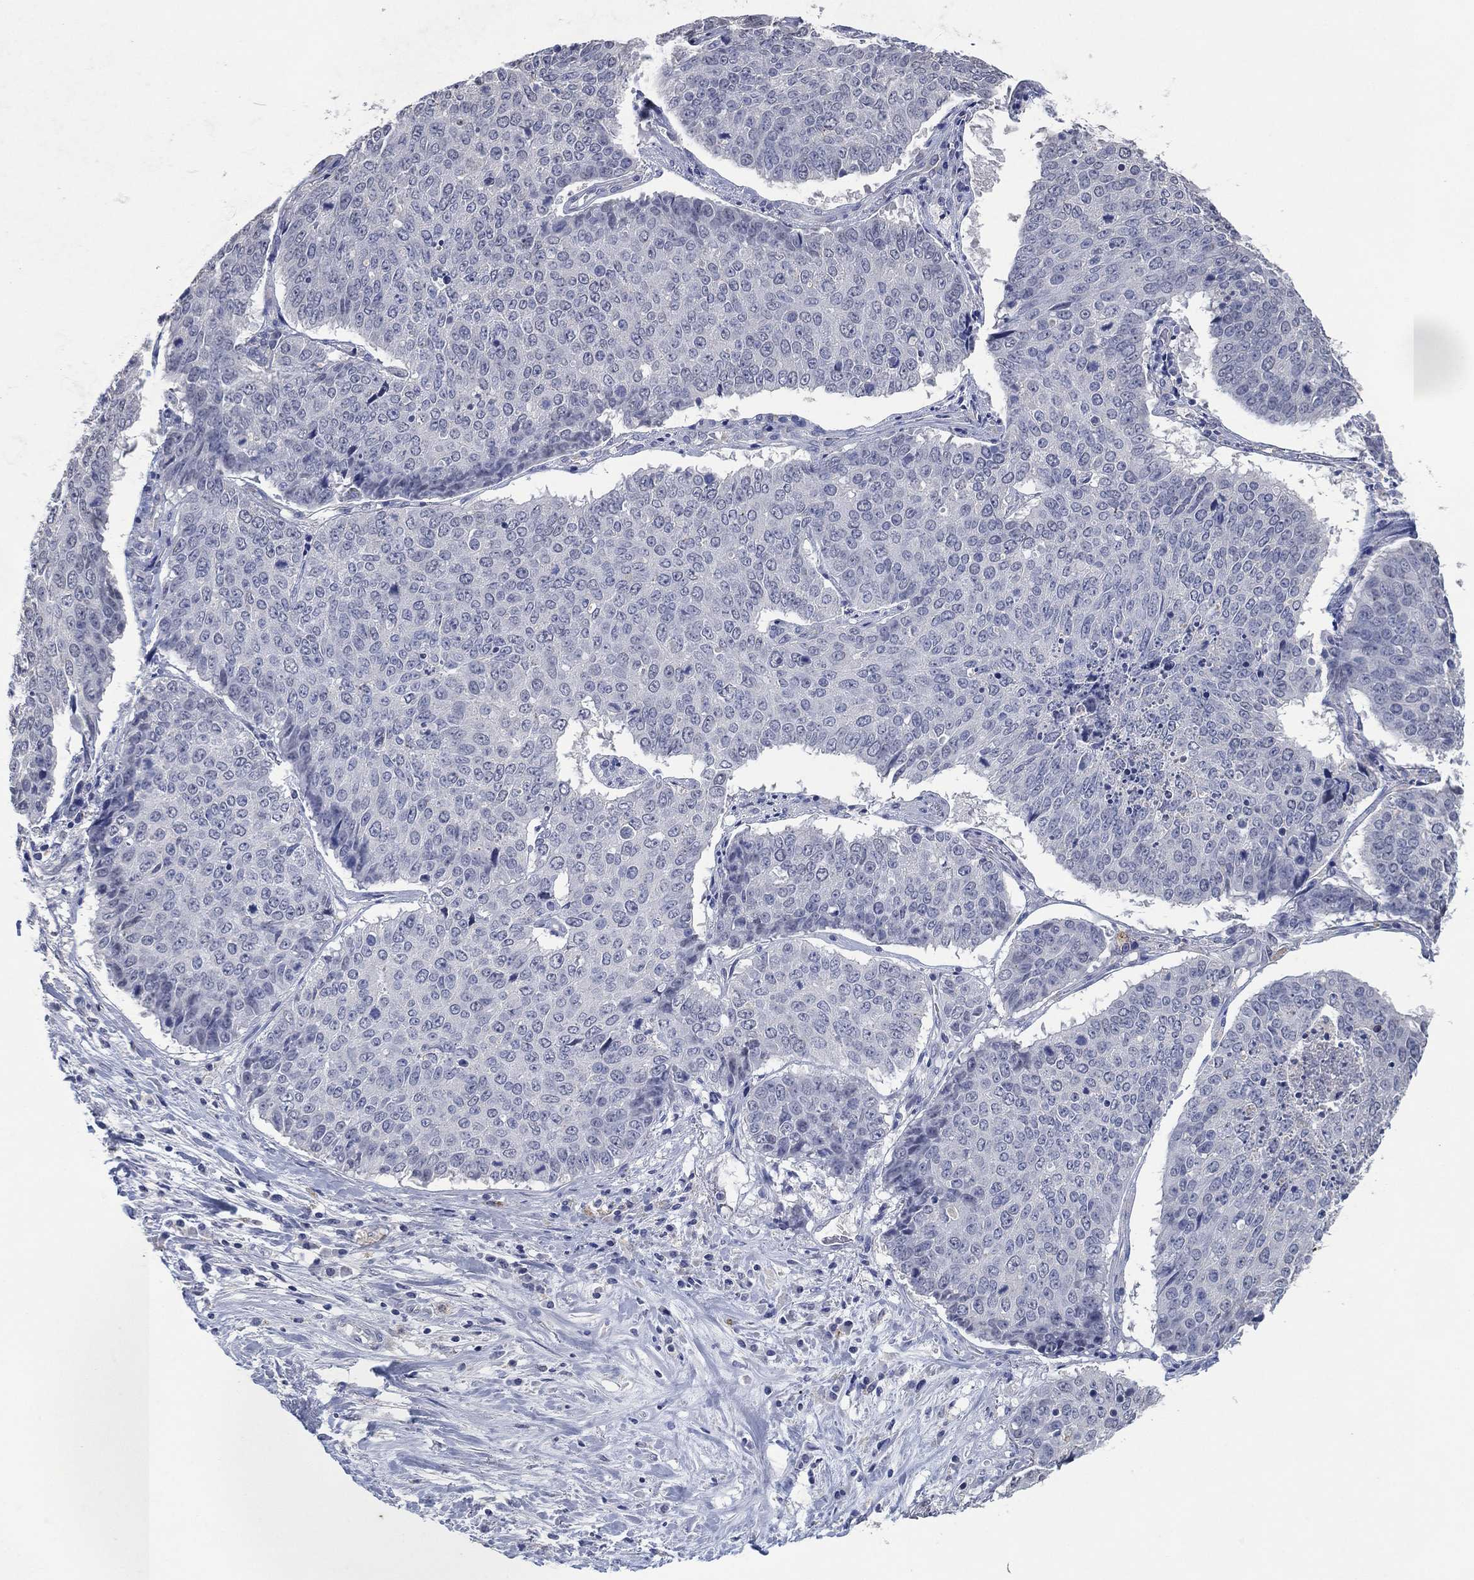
{"staining": {"intensity": "negative", "quantity": "none", "location": "none"}, "tissue": "lung cancer", "cell_type": "Tumor cells", "image_type": "cancer", "snomed": [{"axis": "morphology", "description": "Normal tissue, NOS"}, {"axis": "morphology", "description": "Squamous cell carcinoma, NOS"}, {"axis": "topography", "description": "Bronchus"}, {"axis": "topography", "description": "Lung"}], "caption": "The histopathology image exhibits no significant staining in tumor cells of squamous cell carcinoma (lung). (DAB (3,3'-diaminobenzidine) immunohistochemistry with hematoxylin counter stain).", "gene": "FSCN2", "patient": {"sex": "male", "age": 64}}